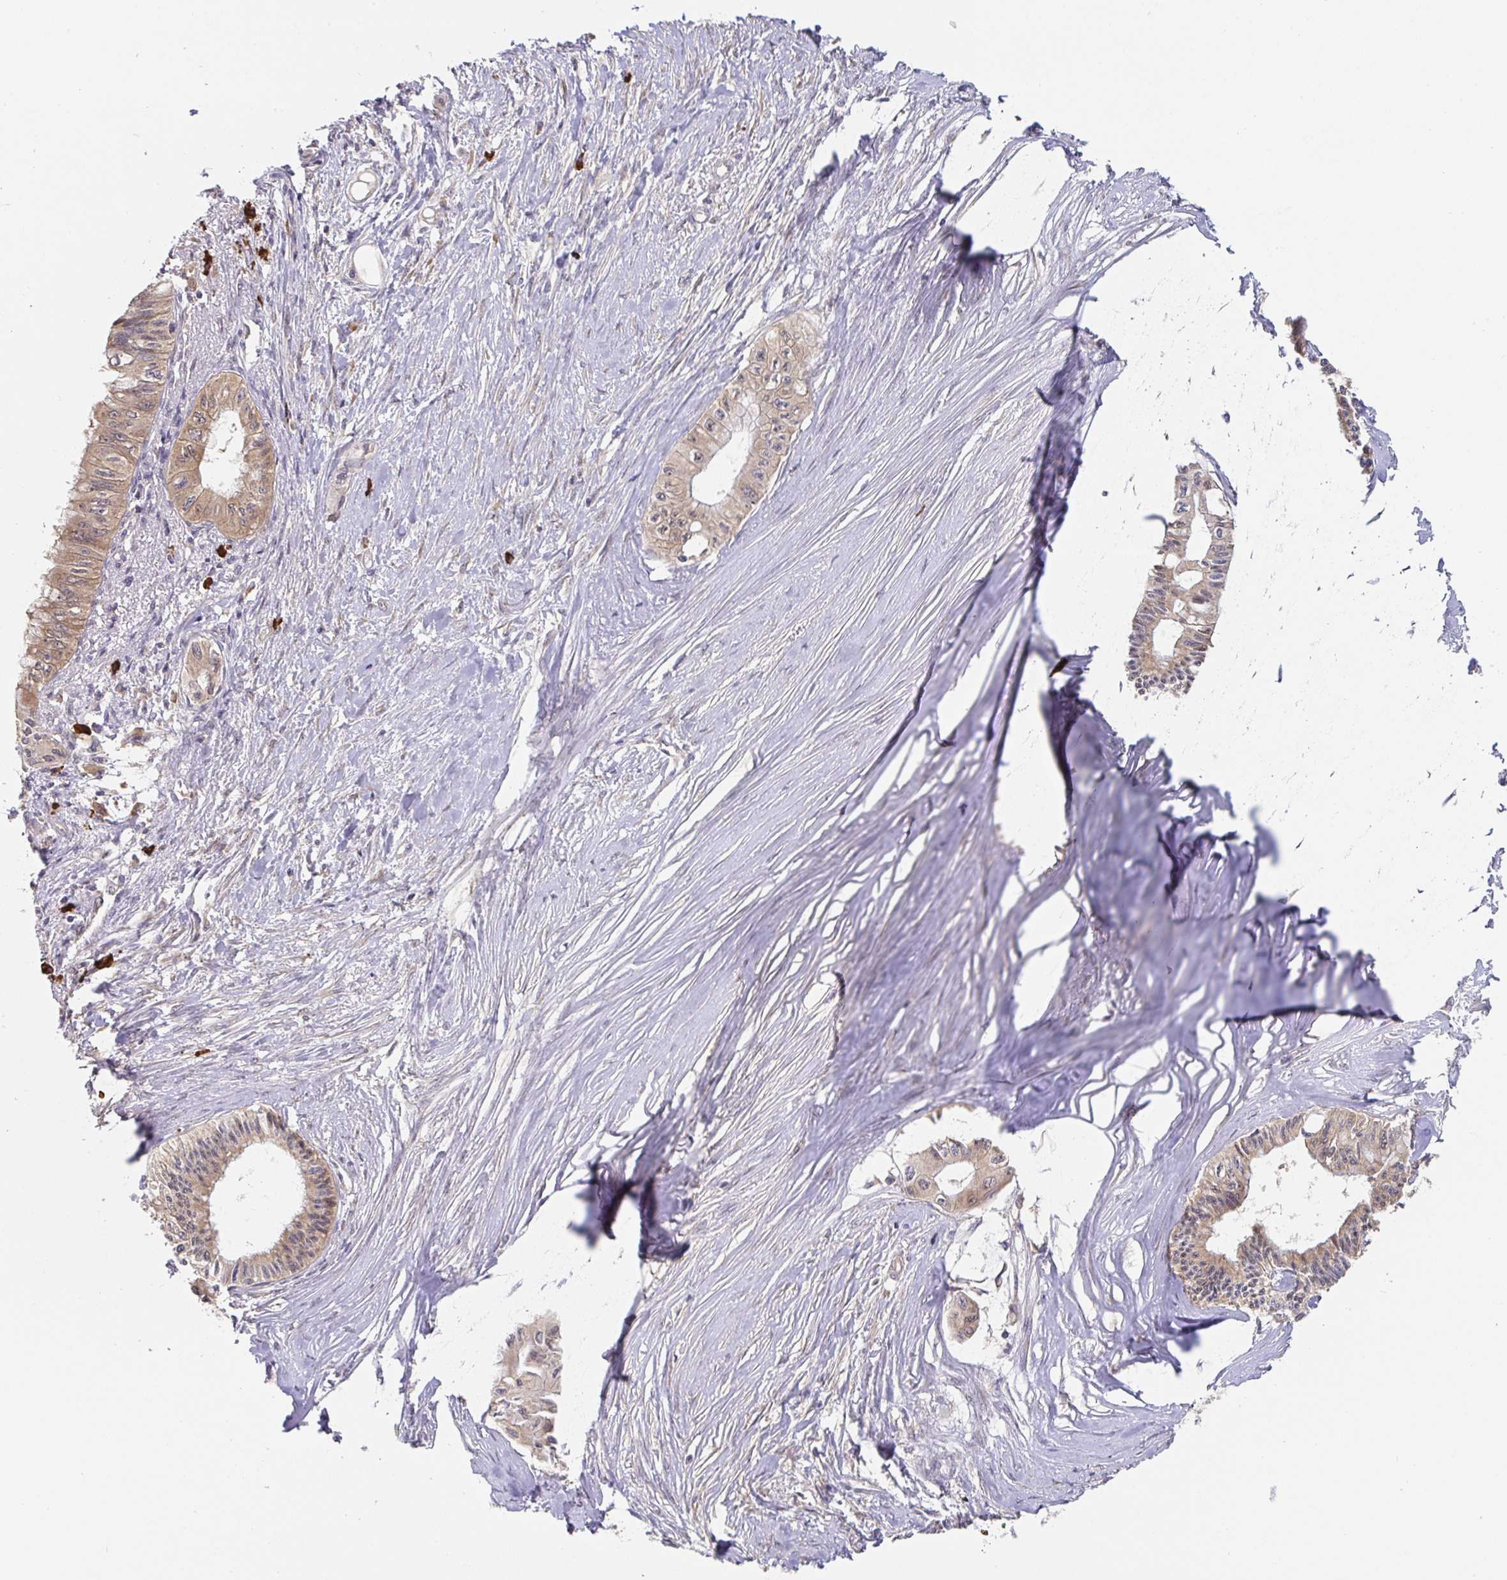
{"staining": {"intensity": "weak", "quantity": ">75%", "location": "cytoplasmic/membranous"}, "tissue": "pancreatic cancer", "cell_type": "Tumor cells", "image_type": "cancer", "snomed": [{"axis": "morphology", "description": "Adenocarcinoma, NOS"}, {"axis": "topography", "description": "Pancreas"}], "caption": "A brown stain labels weak cytoplasmic/membranous positivity of a protein in human pancreatic cancer (adenocarcinoma) tumor cells. The protein of interest is shown in brown color, while the nuclei are stained blue.", "gene": "HAGH", "patient": {"sex": "male", "age": 71}}